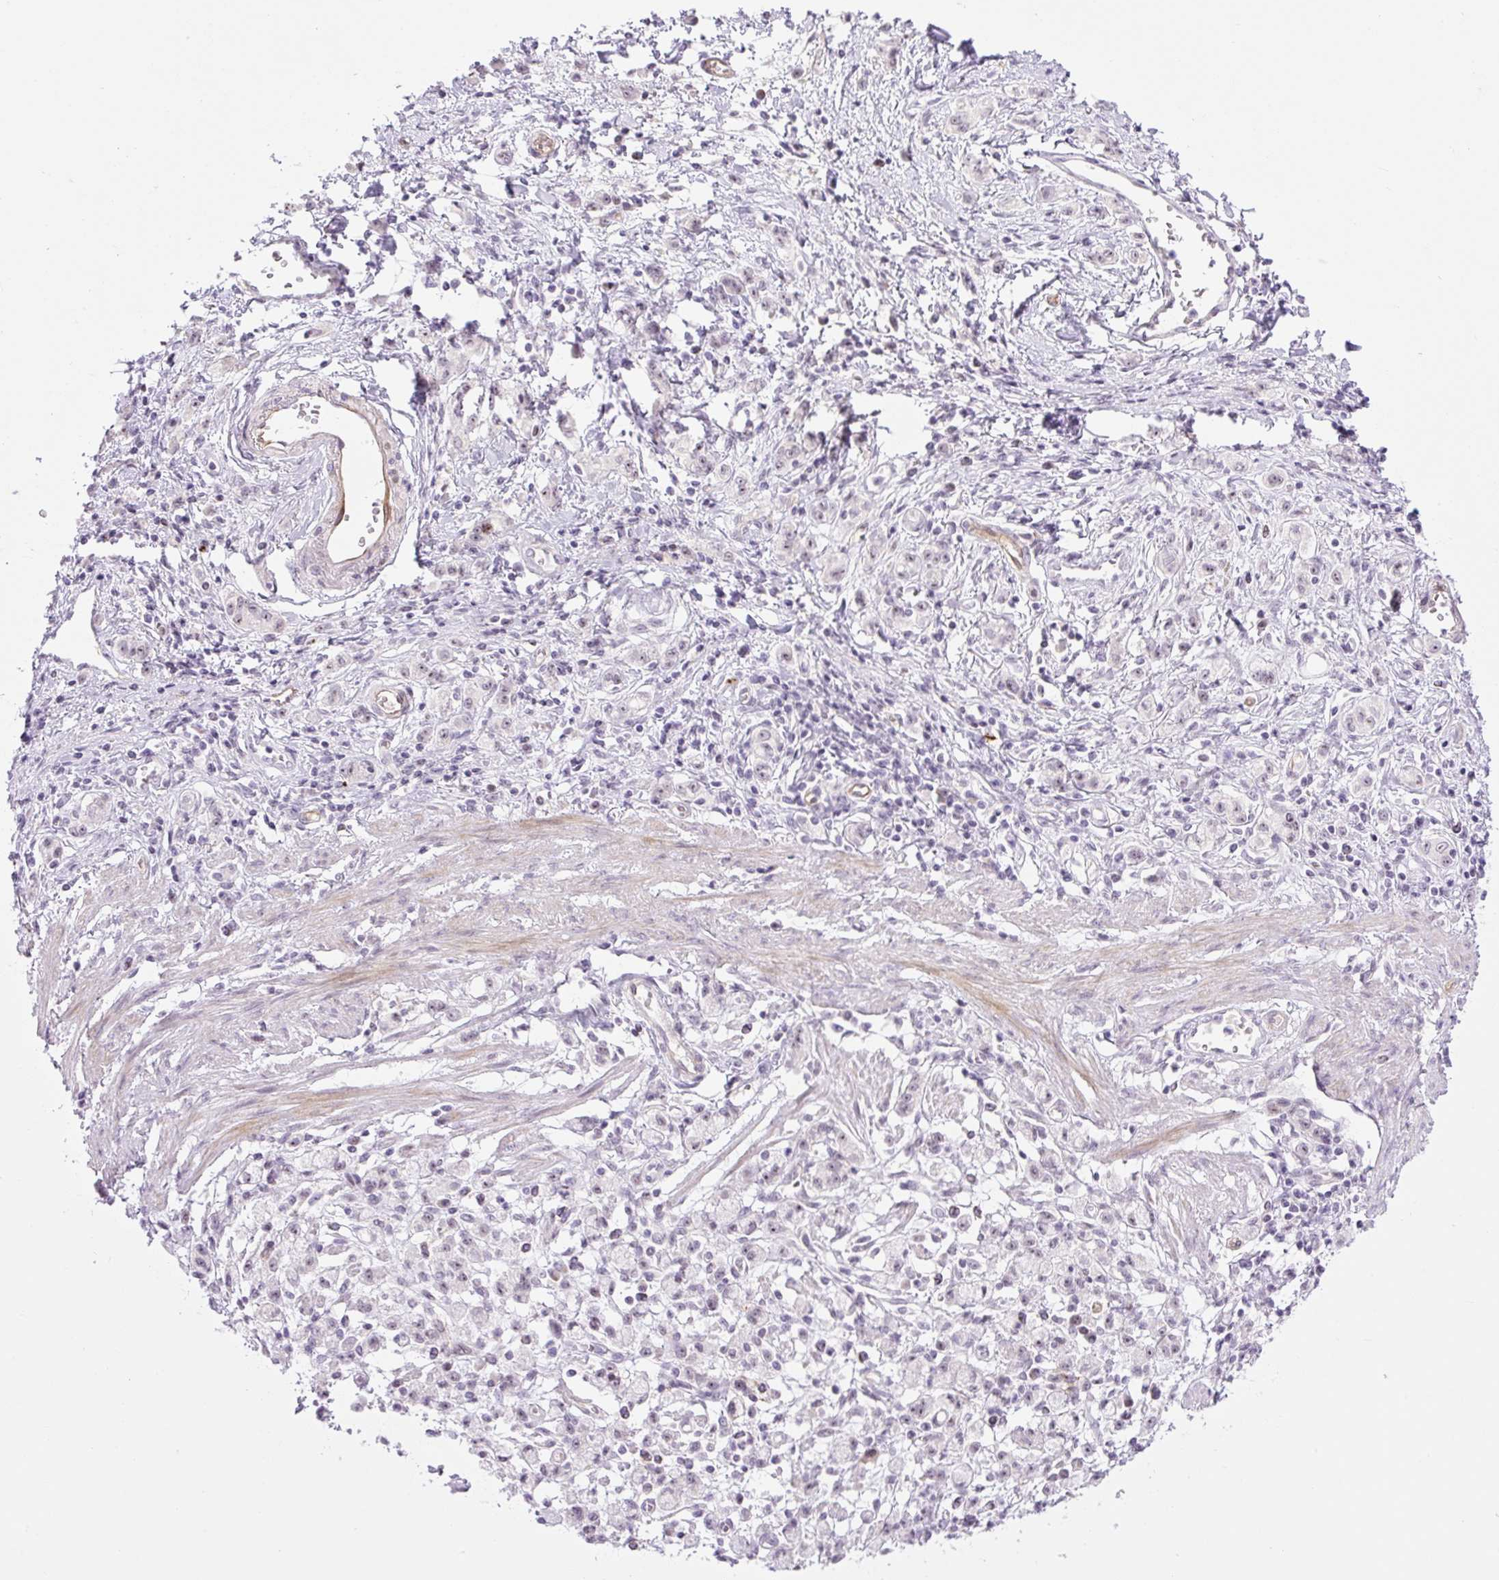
{"staining": {"intensity": "weak", "quantity": "25%-75%", "location": "nuclear"}, "tissue": "stomach cancer", "cell_type": "Tumor cells", "image_type": "cancer", "snomed": [{"axis": "morphology", "description": "Adenocarcinoma, NOS"}, {"axis": "topography", "description": "Stomach"}], "caption": "Immunohistochemistry (IHC) of adenocarcinoma (stomach) displays low levels of weak nuclear expression in about 25%-75% of tumor cells.", "gene": "ZNF417", "patient": {"sex": "male", "age": 77}}